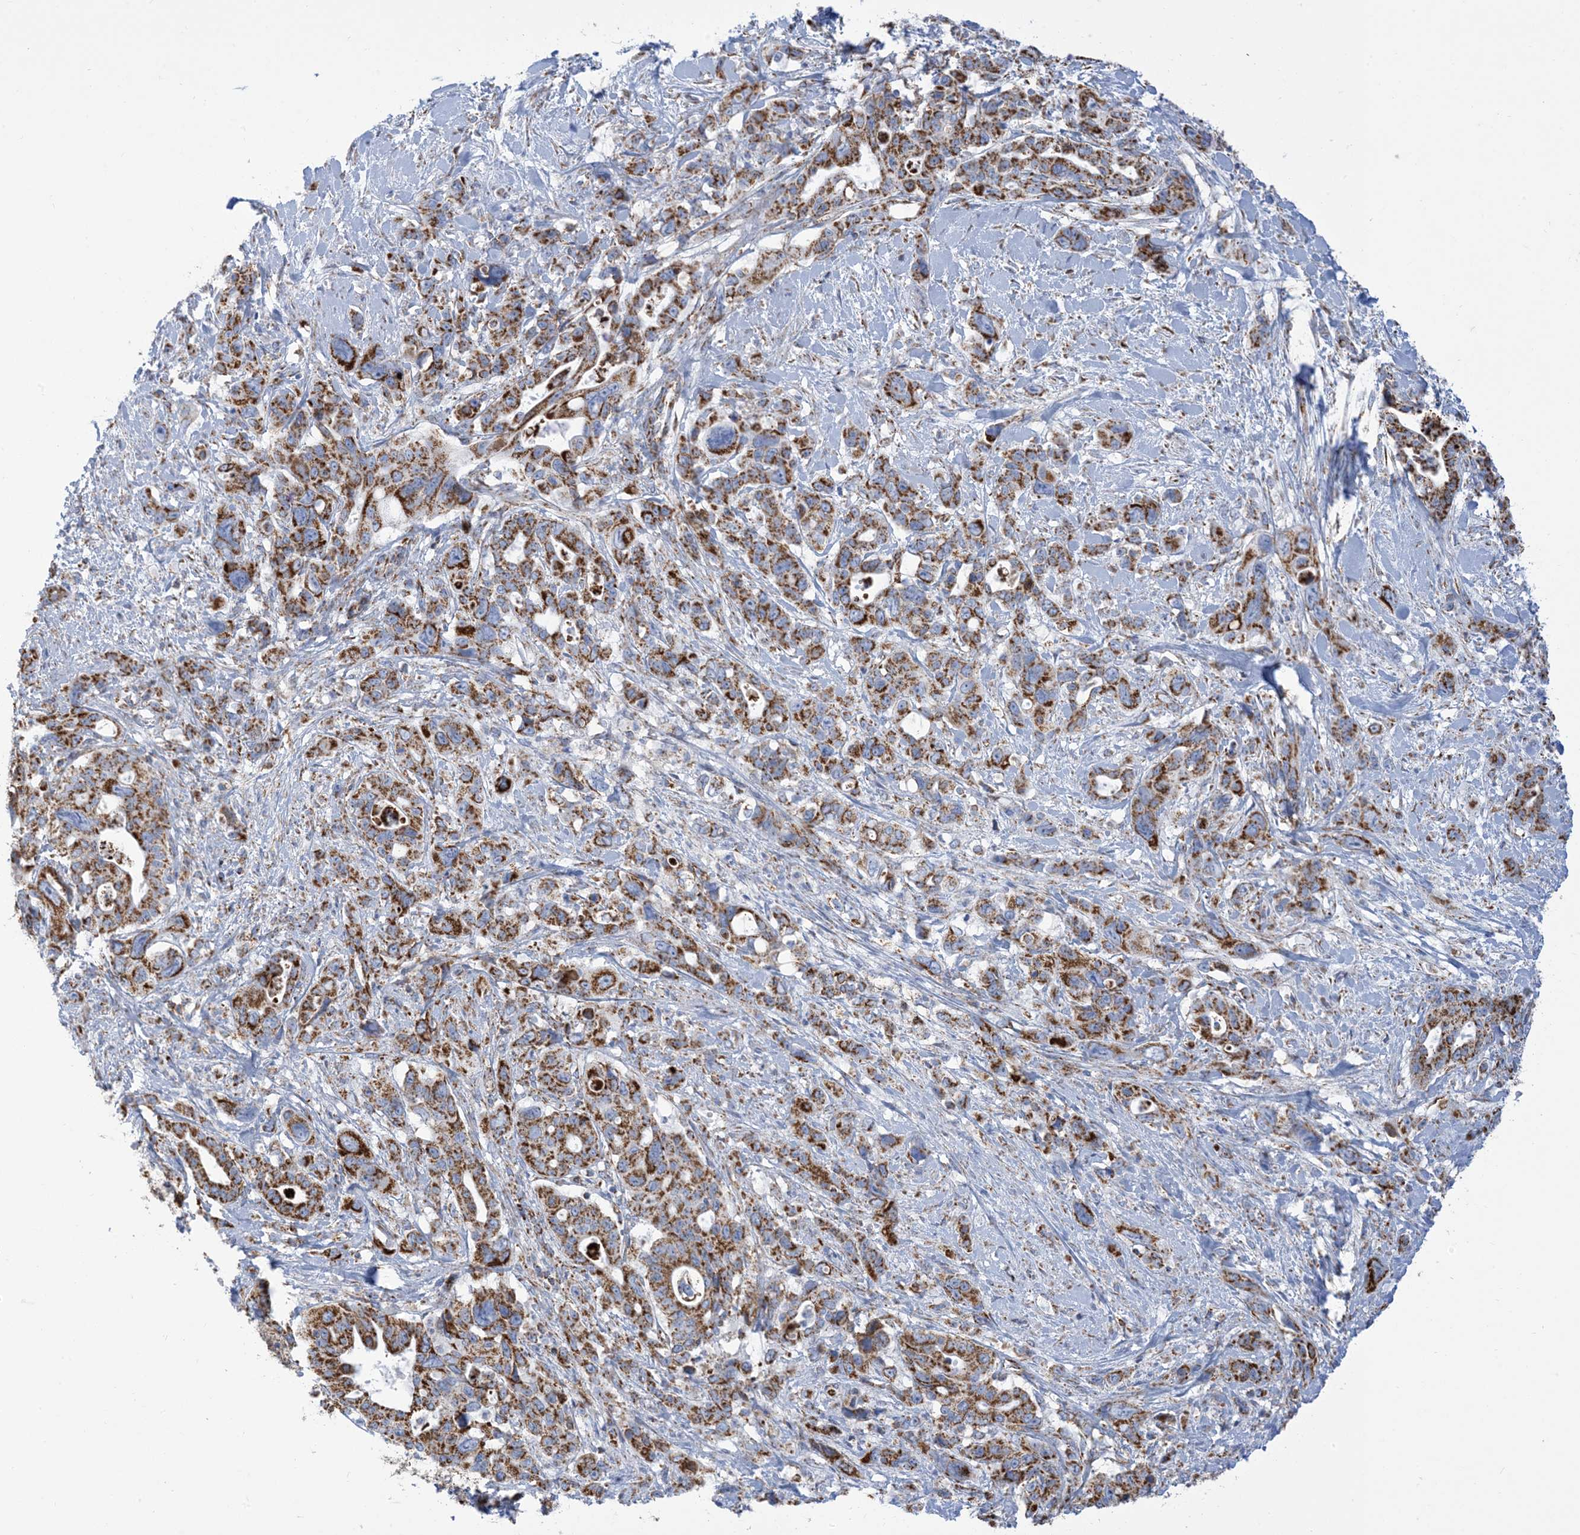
{"staining": {"intensity": "strong", "quantity": ">75%", "location": "cytoplasmic/membranous"}, "tissue": "pancreatic cancer", "cell_type": "Tumor cells", "image_type": "cancer", "snomed": [{"axis": "morphology", "description": "Adenocarcinoma, NOS"}, {"axis": "topography", "description": "Pancreas"}], "caption": "Protein expression analysis of human pancreatic cancer (adenocarcinoma) reveals strong cytoplasmic/membranous positivity in about >75% of tumor cells.", "gene": "SAMM50", "patient": {"sex": "male", "age": 46}}